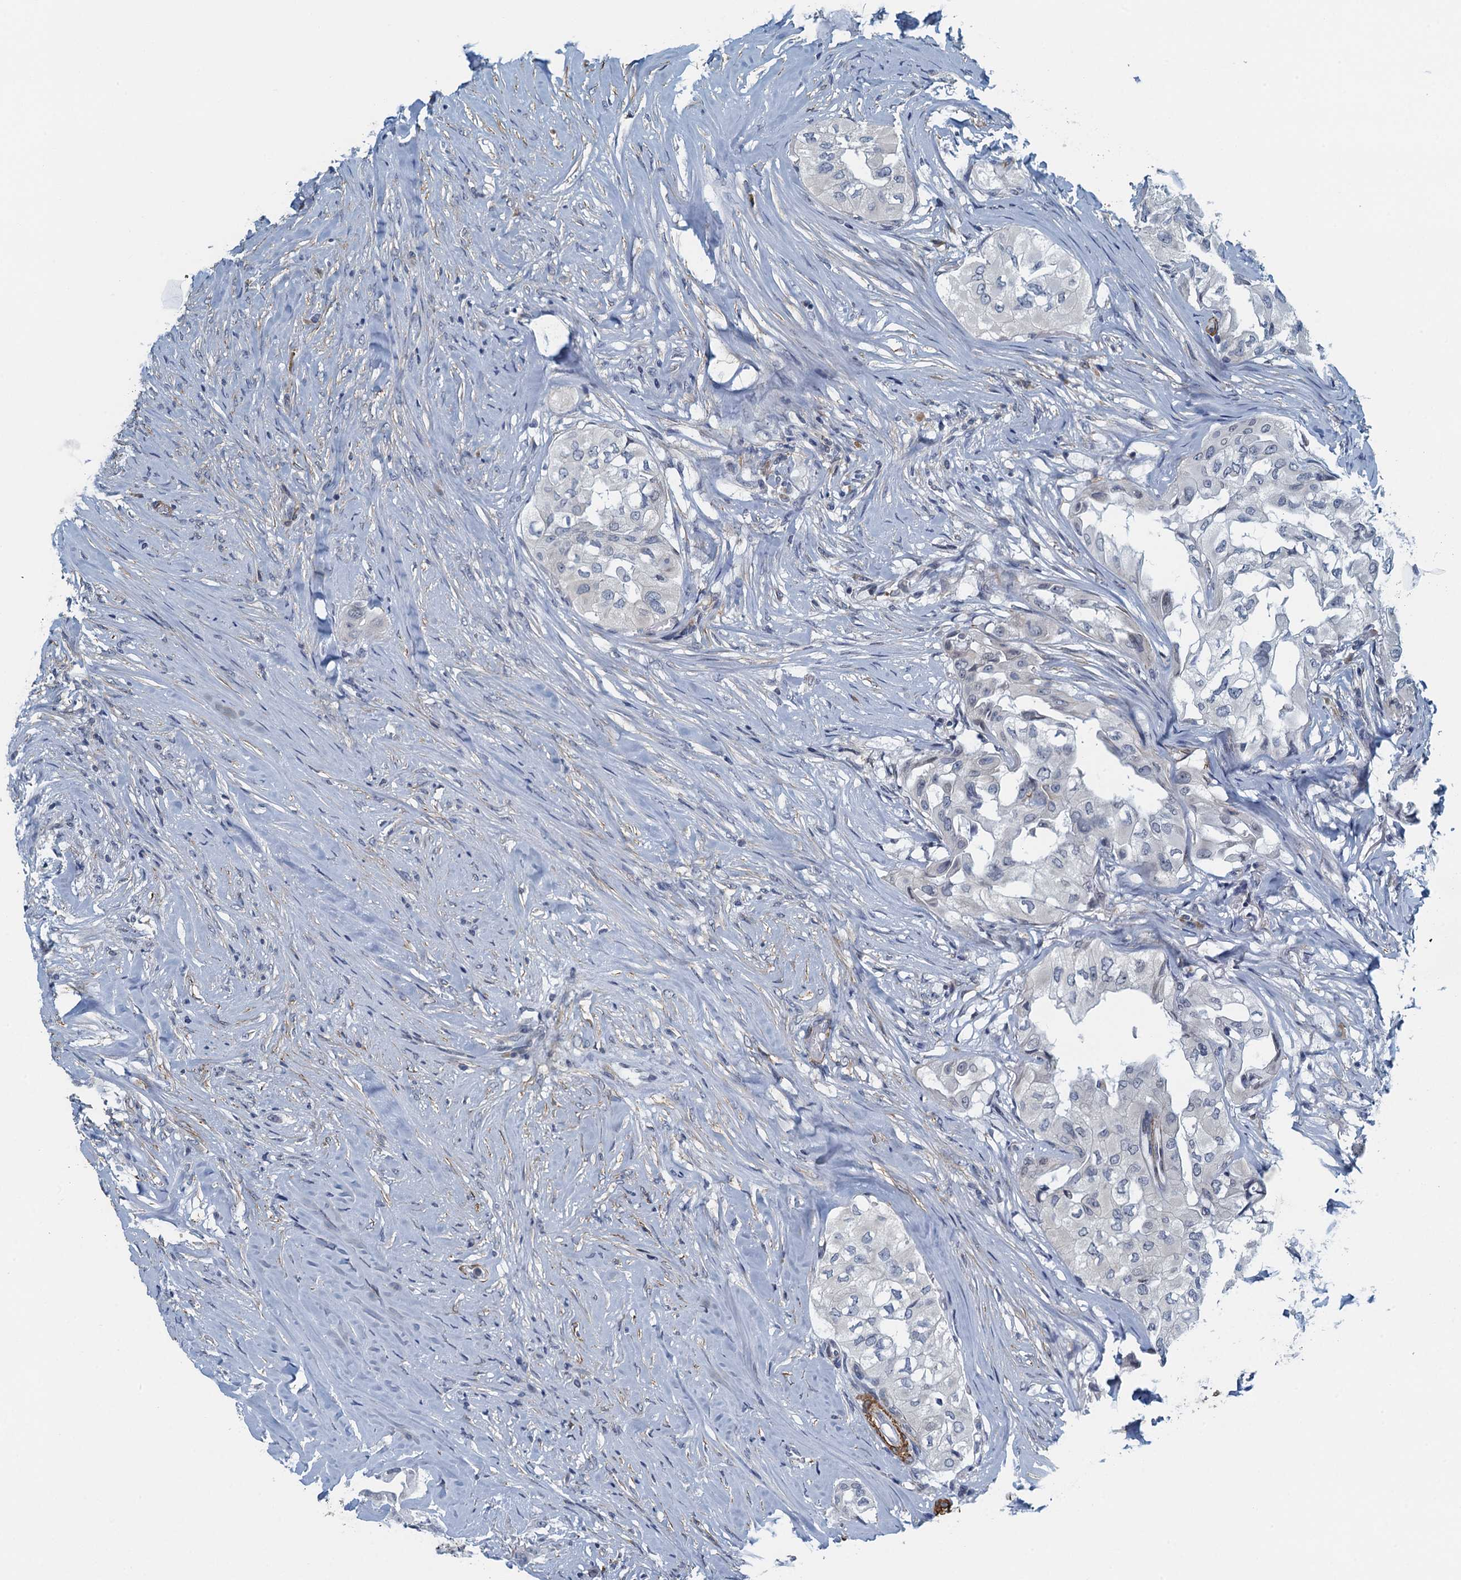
{"staining": {"intensity": "negative", "quantity": "none", "location": "none"}, "tissue": "thyroid cancer", "cell_type": "Tumor cells", "image_type": "cancer", "snomed": [{"axis": "morphology", "description": "Papillary adenocarcinoma, NOS"}, {"axis": "topography", "description": "Thyroid gland"}], "caption": "This micrograph is of thyroid papillary adenocarcinoma stained with immunohistochemistry (IHC) to label a protein in brown with the nuclei are counter-stained blue. There is no positivity in tumor cells.", "gene": "ALG2", "patient": {"sex": "female", "age": 59}}